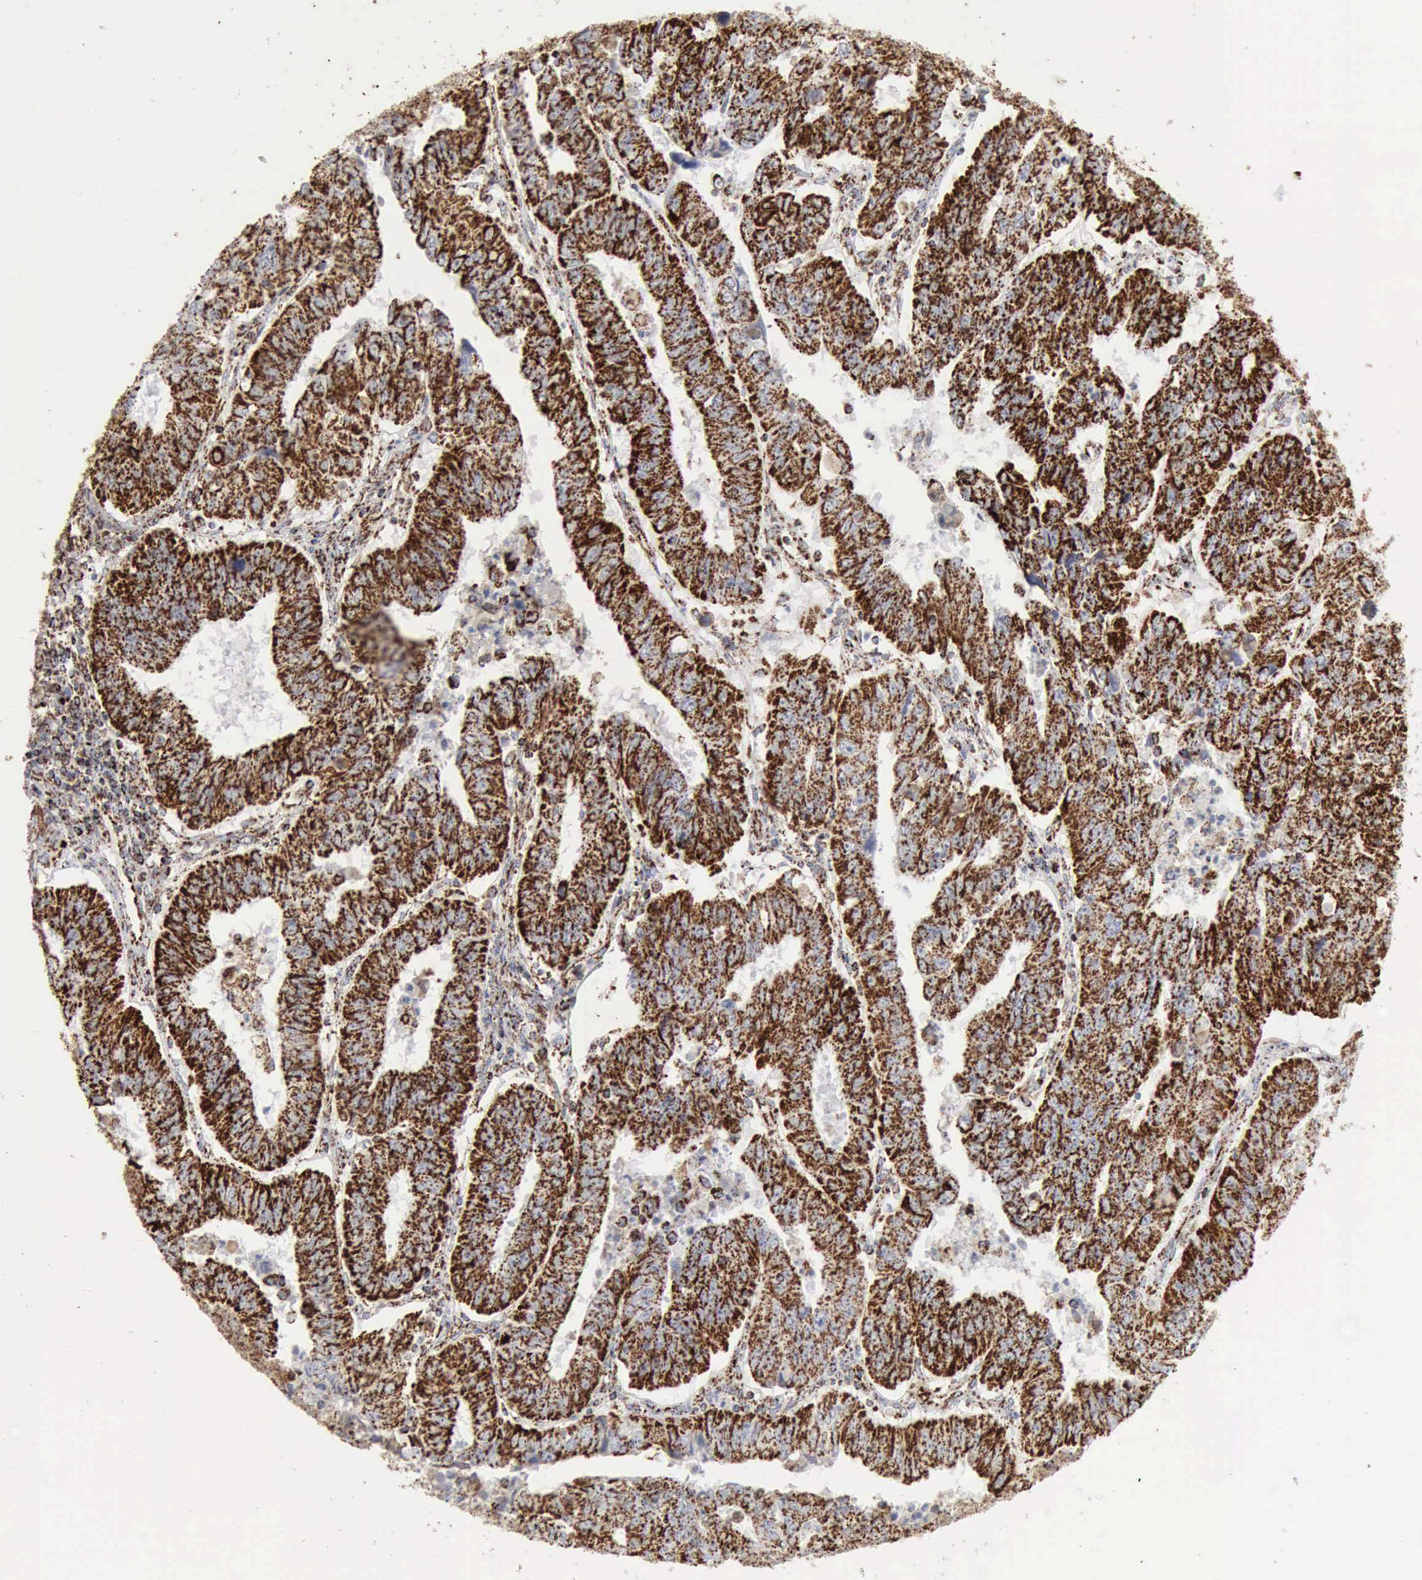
{"staining": {"intensity": "strong", "quantity": ">75%", "location": "cytoplasmic/membranous"}, "tissue": "endometrial cancer", "cell_type": "Tumor cells", "image_type": "cancer", "snomed": [{"axis": "morphology", "description": "Adenocarcinoma, NOS"}, {"axis": "topography", "description": "Endometrium"}], "caption": "There is high levels of strong cytoplasmic/membranous staining in tumor cells of endometrial cancer (adenocarcinoma), as demonstrated by immunohistochemical staining (brown color).", "gene": "ACO2", "patient": {"sex": "female", "age": 42}}